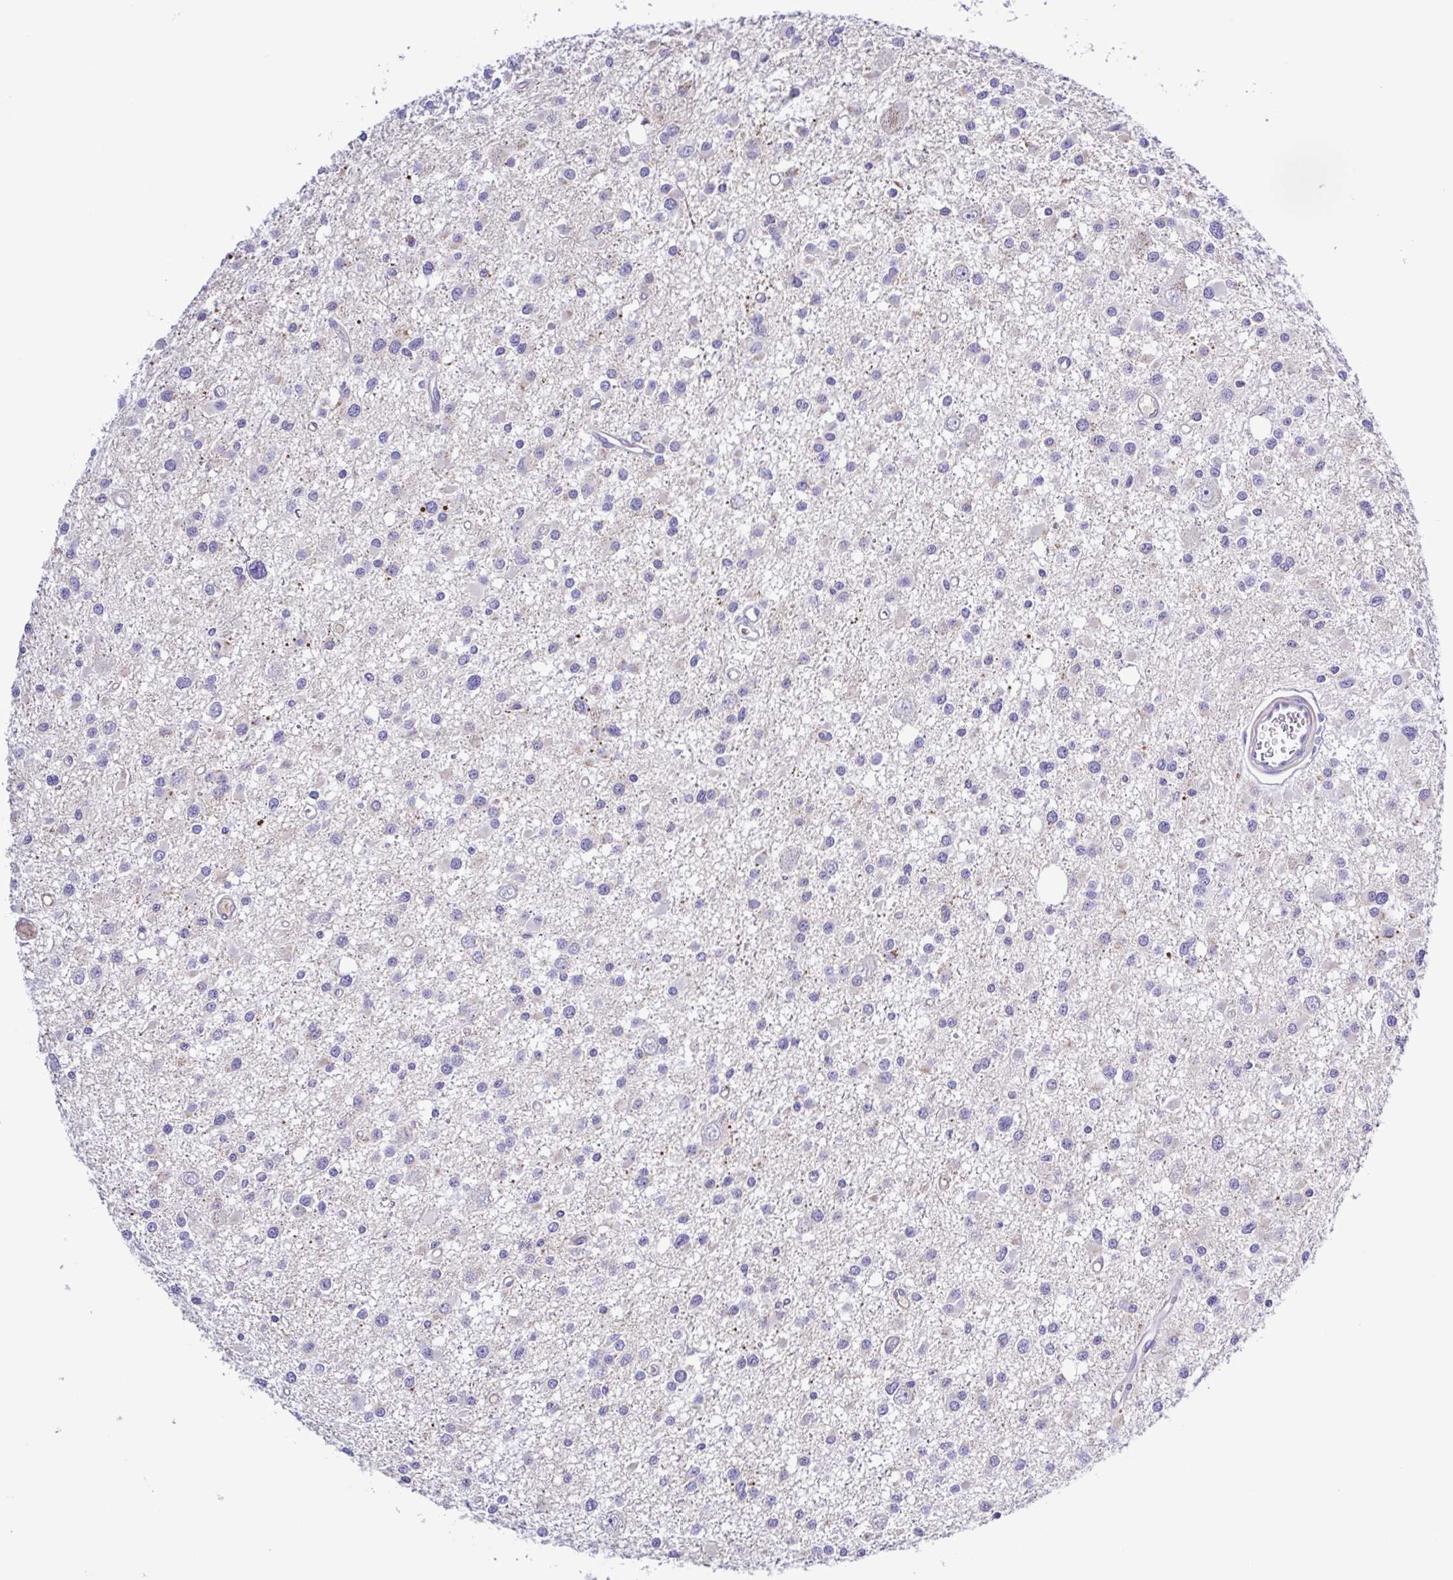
{"staining": {"intensity": "negative", "quantity": "none", "location": "none"}, "tissue": "glioma", "cell_type": "Tumor cells", "image_type": "cancer", "snomed": [{"axis": "morphology", "description": "Glioma, malignant, High grade"}, {"axis": "topography", "description": "Brain"}], "caption": "Immunohistochemical staining of human glioma displays no significant staining in tumor cells.", "gene": "GABBR2", "patient": {"sex": "male", "age": 54}}